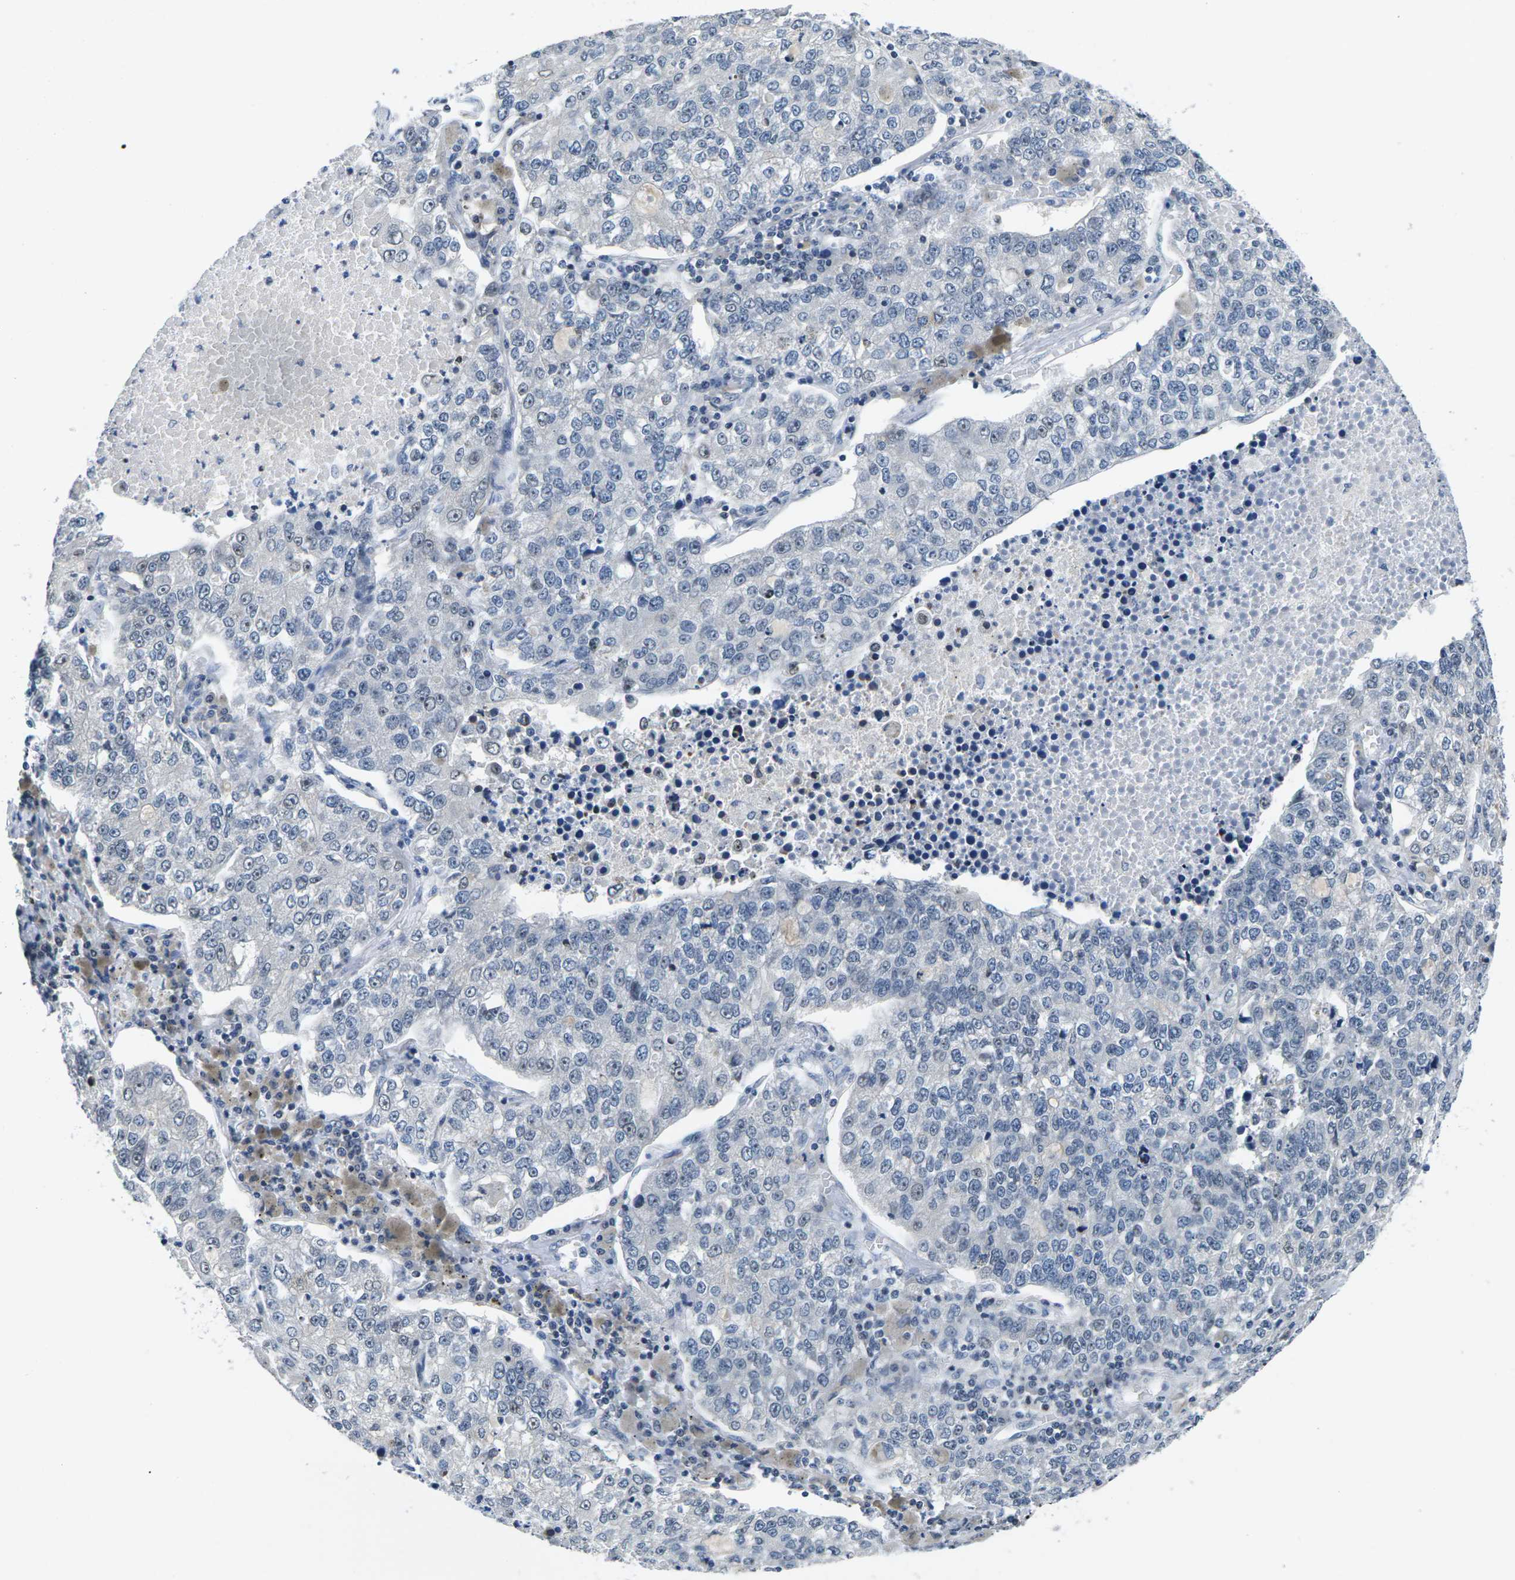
{"staining": {"intensity": "negative", "quantity": "none", "location": "none"}, "tissue": "lung cancer", "cell_type": "Tumor cells", "image_type": "cancer", "snomed": [{"axis": "morphology", "description": "Adenocarcinoma, NOS"}, {"axis": "topography", "description": "Lung"}], "caption": "There is no significant positivity in tumor cells of lung cancer (adenocarcinoma).", "gene": "NSRP1", "patient": {"sex": "male", "age": 49}}